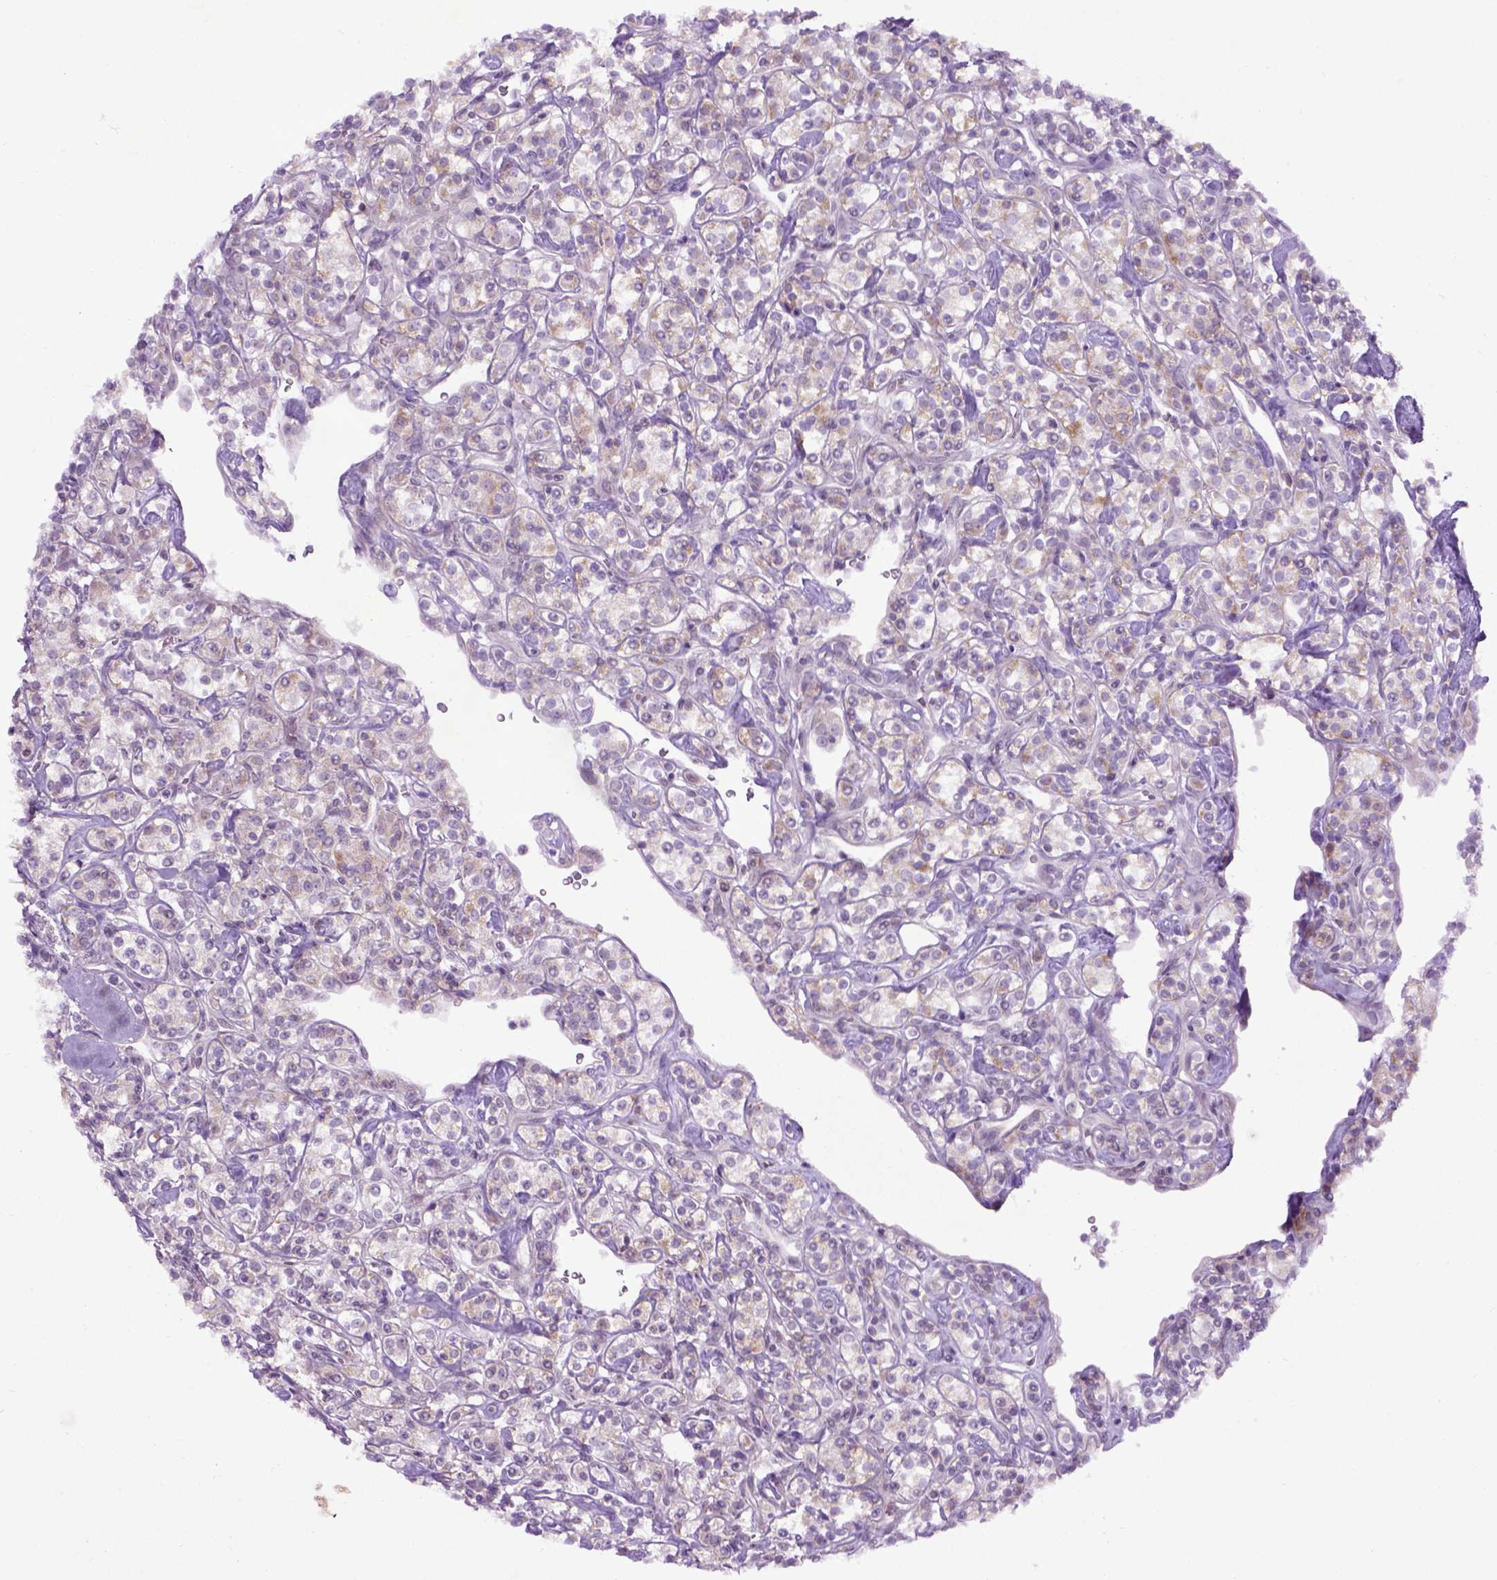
{"staining": {"intensity": "negative", "quantity": "none", "location": "none"}, "tissue": "renal cancer", "cell_type": "Tumor cells", "image_type": "cancer", "snomed": [{"axis": "morphology", "description": "Adenocarcinoma, NOS"}, {"axis": "topography", "description": "Kidney"}], "caption": "Photomicrograph shows no significant protein expression in tumor cells of renal adenocarcinoma.", "gene": "EMILIN3", "patient": {"sex": "male", "age": 77}}